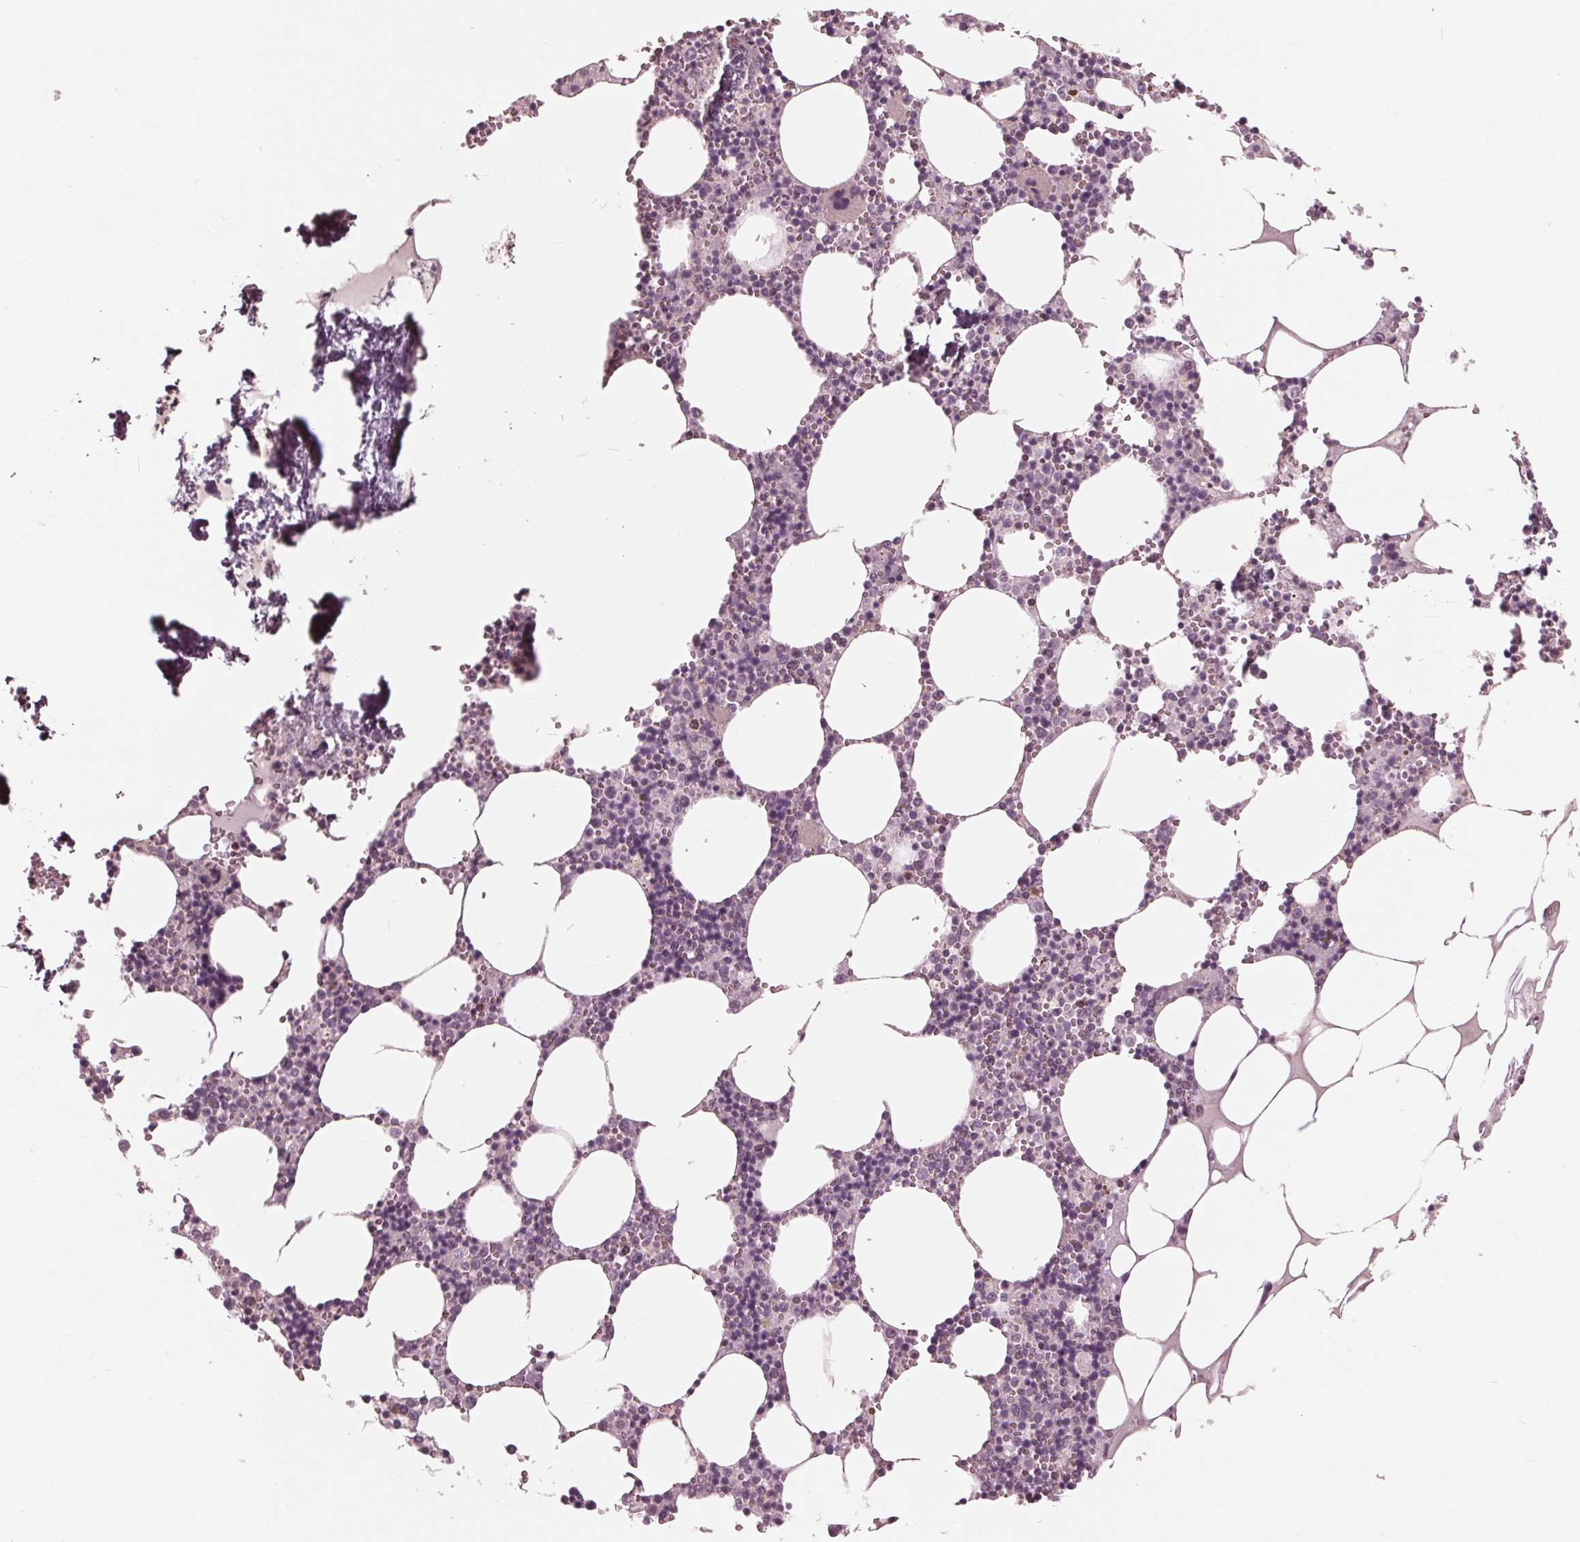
{"staining": {"intensity": "negative", "quantity": "none", "location": "none"}, "tissue": "bone marrow", "cell_type": "Hematopoietic cells", "image_type": "normal", "snomed": [{"axis": "morphology", "description": "Normal tissue, NOS"}, {"axis": "topography", "description": "Bone marrow"}], "caption": "This histopathology image is of benign bone marrow stained with IHC to label a protein in brown with the nuclei are counter-stained blue. There is no positivity in hematopoietic cells.", "gene": "ING3", "patient": {"sex": "male", "age": 54}}